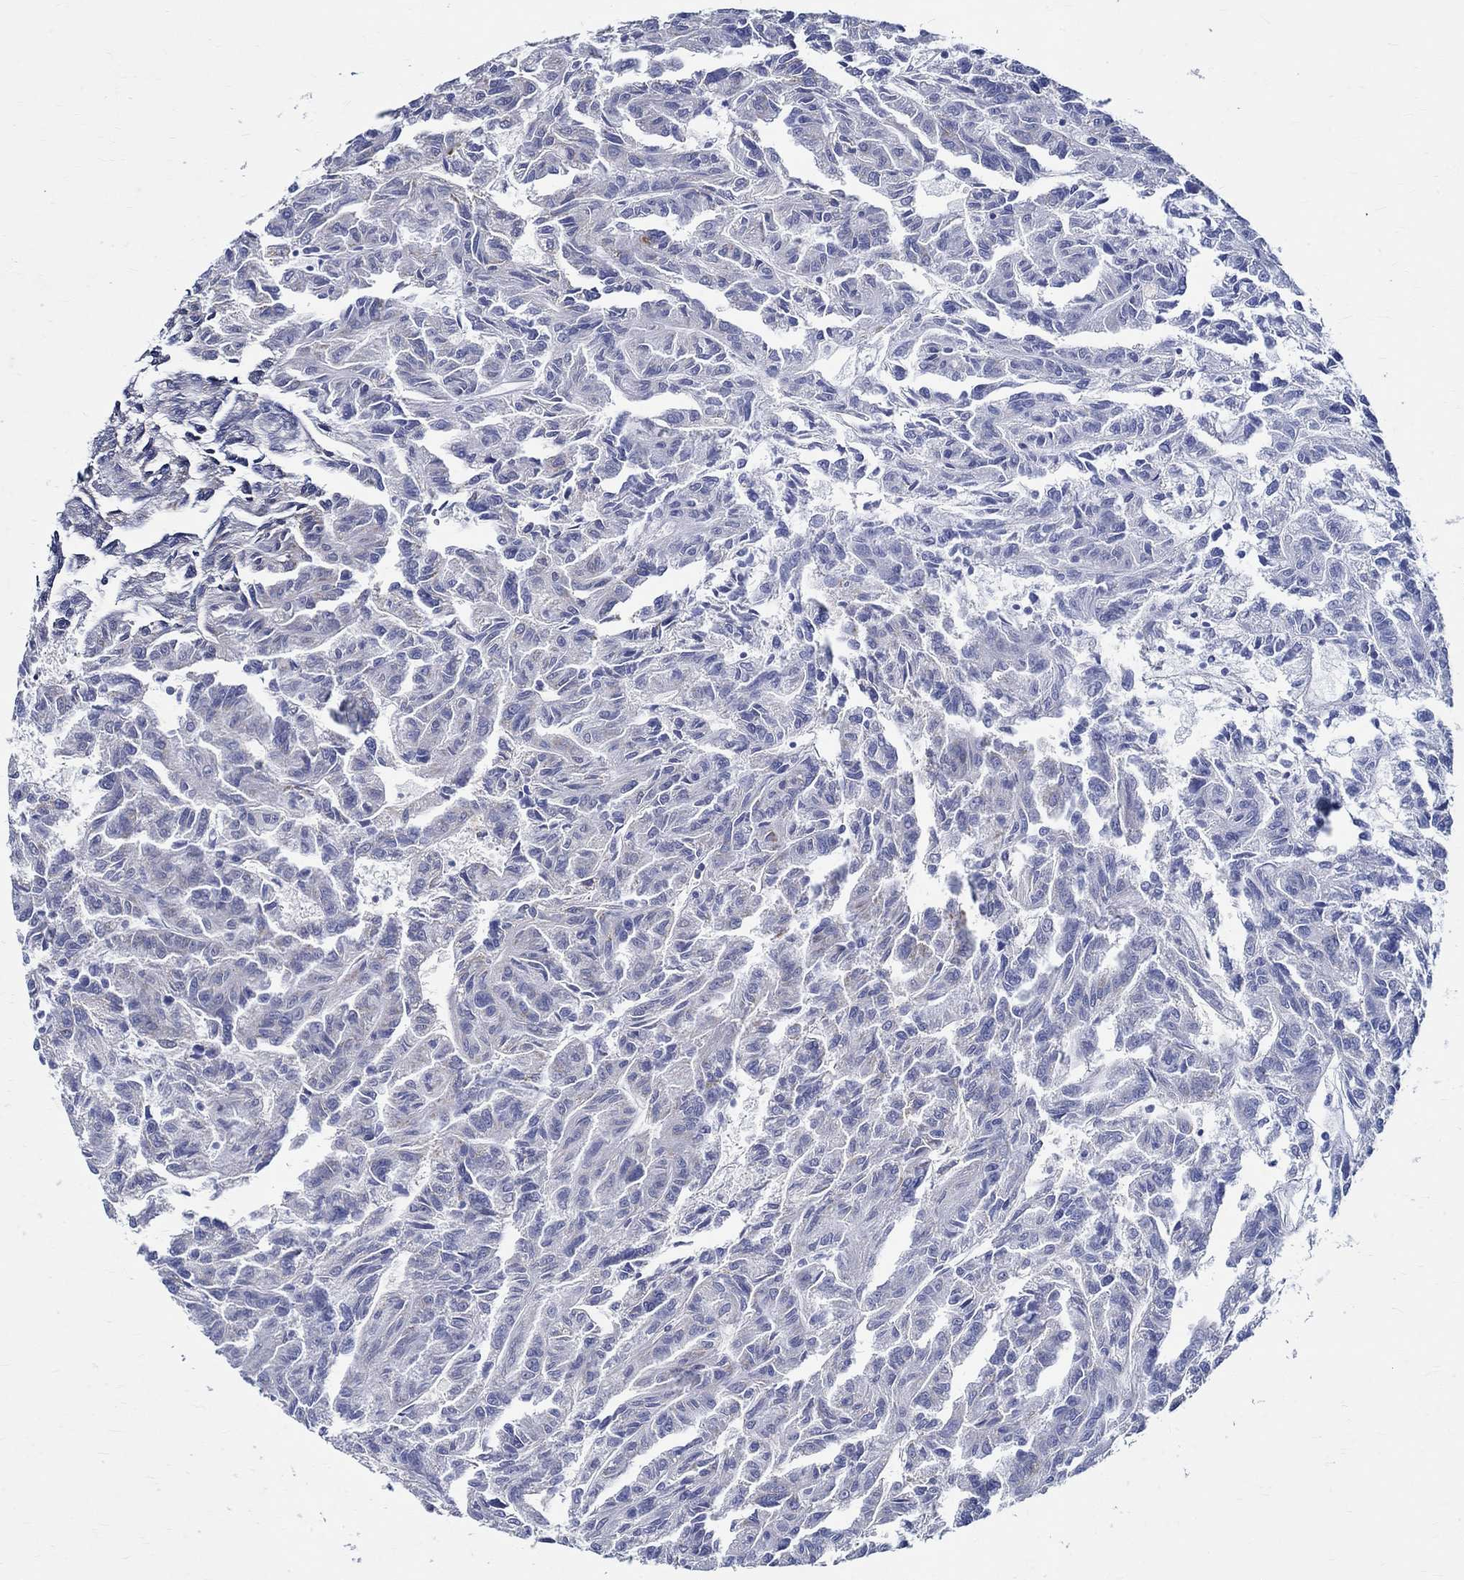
{"staining": {"intensity": "negative", "quantity": "none", "location": "none"}, "tissue": "renal cancer", "cell_type": "Tumor cells", "image_type": "cancer", "snomed": [{"axis": "morphology", "description": "Adenocarcinoma, NOS"}, {"axis": "topography", "description": "Kidney"}], "caption": "Immunohistochemistry micrograph of renal adenocarcinoma stained for a protein (brown), which exhibits no positivity in tumor cells. (DAB (3,3'-diaminobenzidine) immunohistochemistry visualized using brightfield microscopy, high magnification).", "gene": "TSPAN16", "patient": {"sex": "male", "age": 79}}